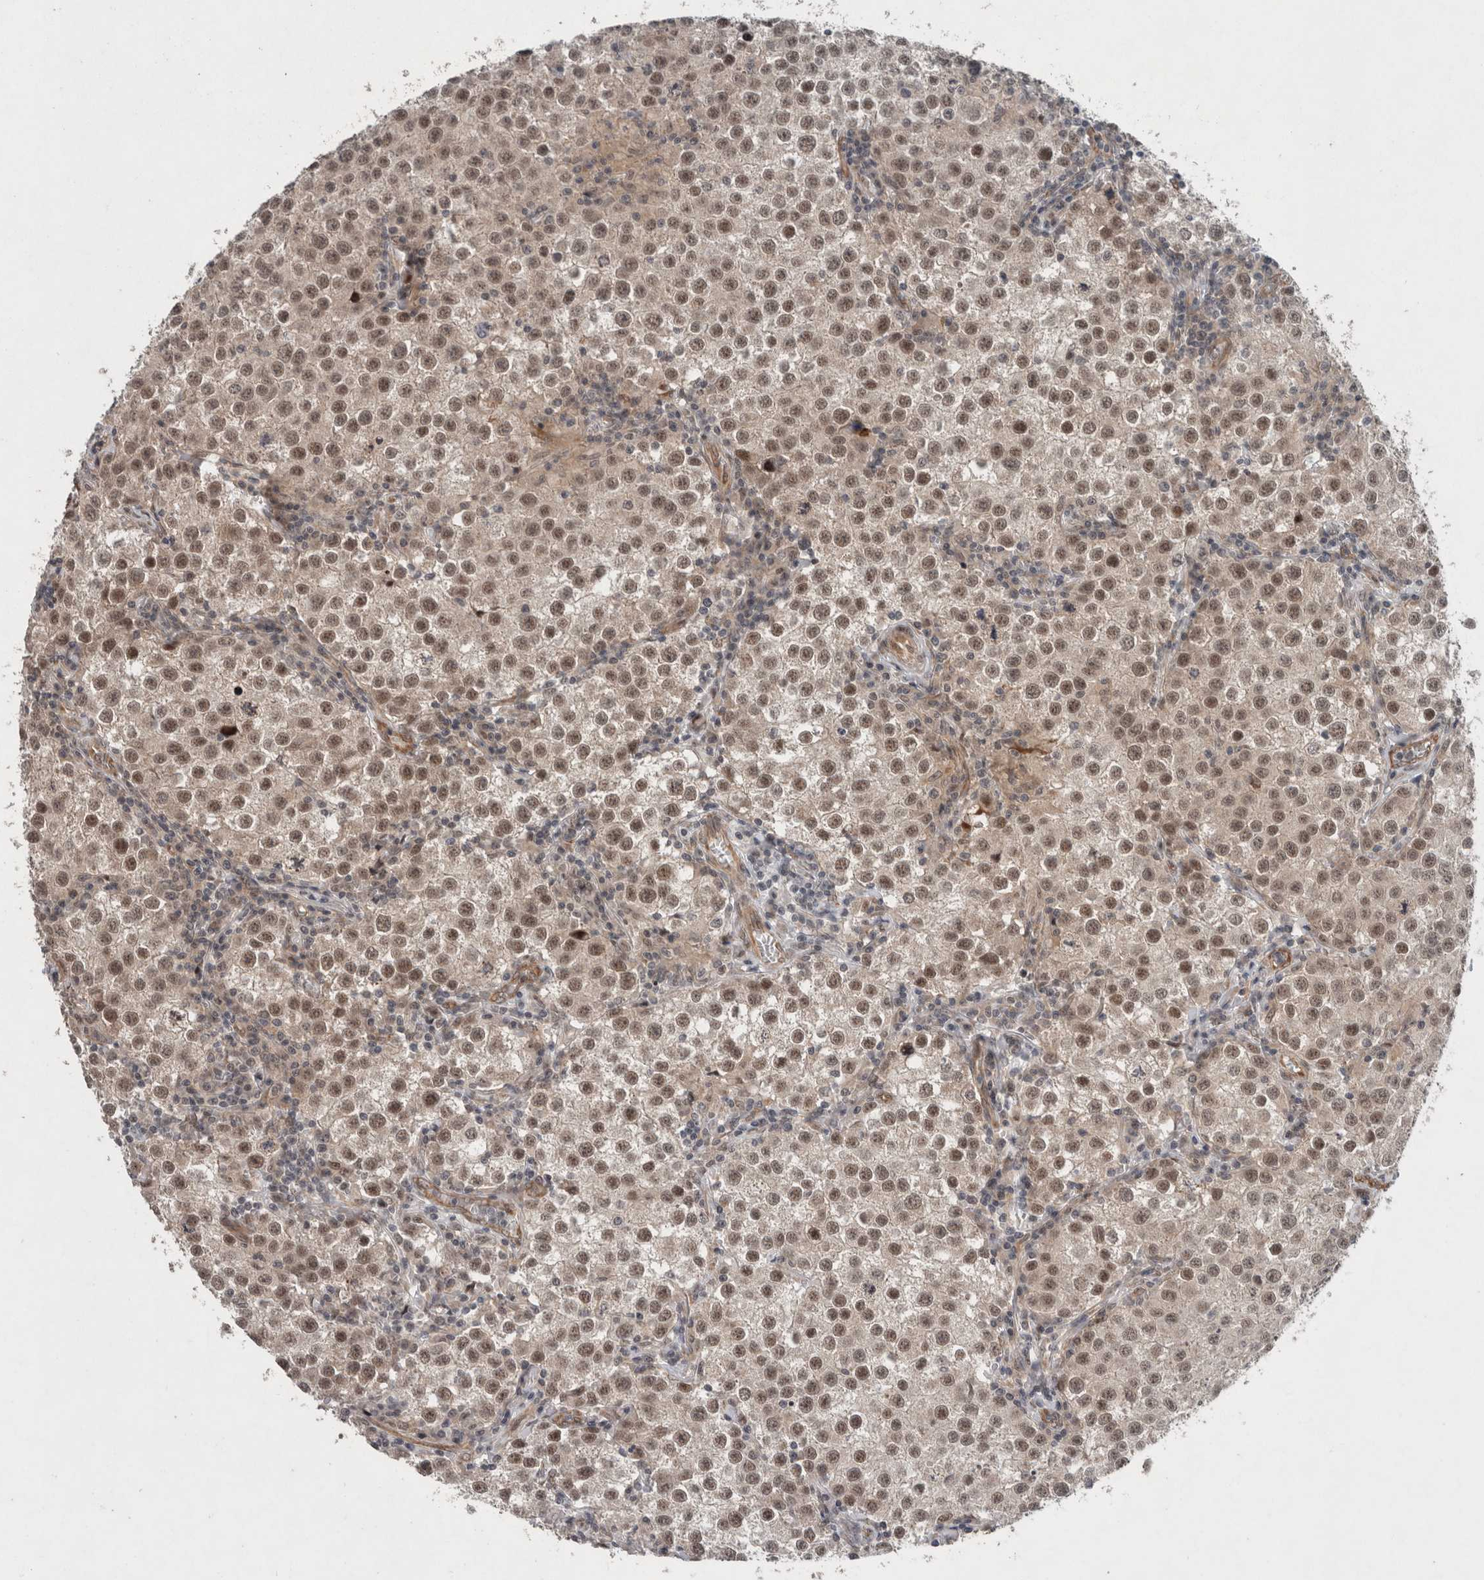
{"staining": {"intensity": "moderate", "quantity": ">75%", "location": "cytoplasmic/membranous,nuclear"}, "tissue": "testis cancer", "cell_type": "Tumor cells", "image_type": "cancer", "snomed": [{"axis": "morphology", "description": "Seminoma, NOS"}, {"axis": "morphology", "description": "Carcinoma, Embryonal, NOS"}, {"axis": "topography", "description": "Testis"}], "caption": "Protein expression analysis of human testis cancer reveals moderate cytoplasmic/membranous and nuclear positivity in approximately >75% of tumor cells. The staining was performed using DAB, with brown indicating positive protein expression. Nuclei are stained blue with hematoxylin.", "gene": "GIMAP6", "patient": {"sex": "male", "age": 43}}